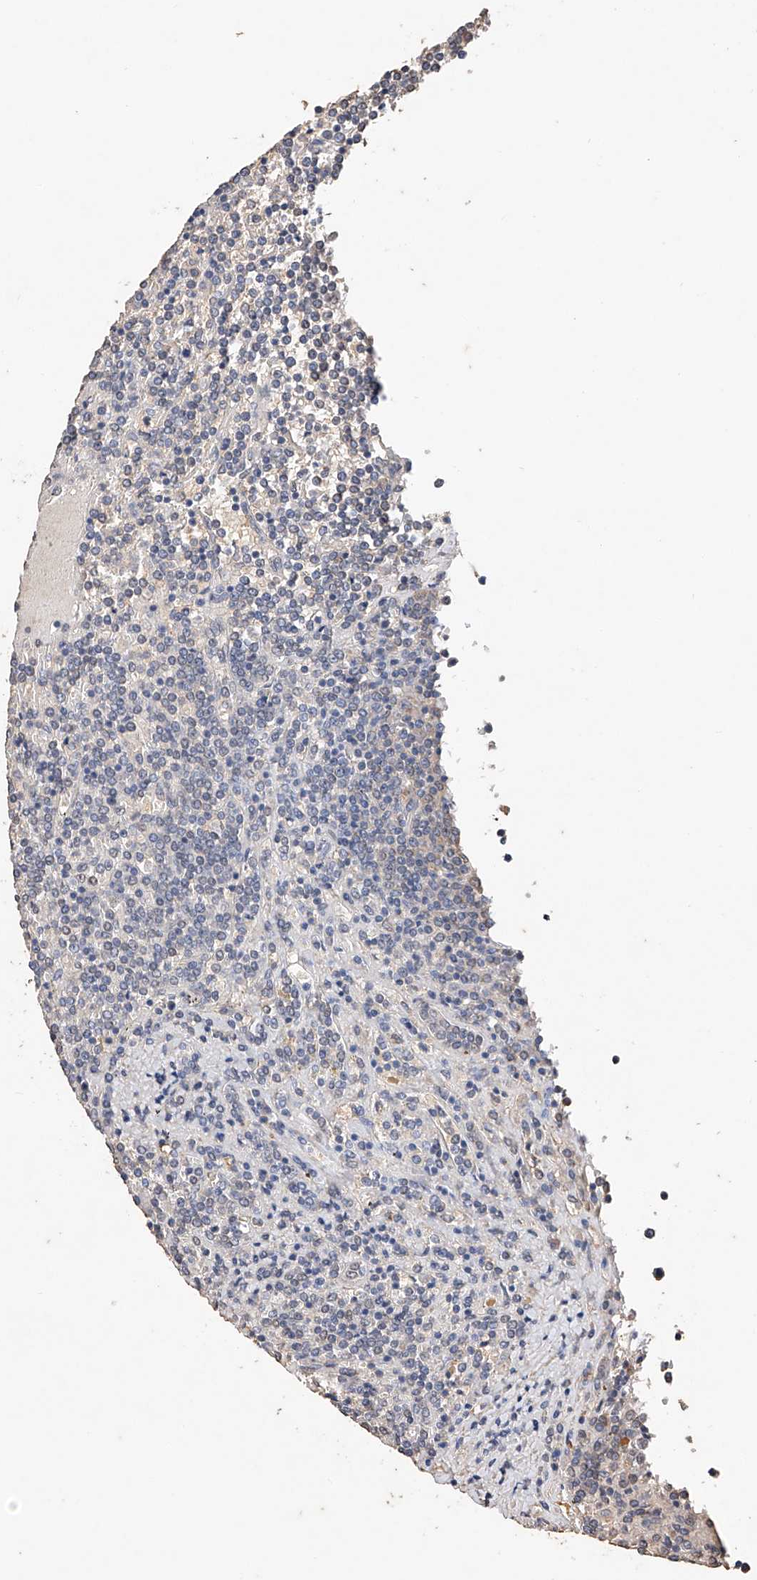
{"staining": {"intensity": "negative", "quantity": "none", "location": "none"}, "tissue": "lymphoma", "cell_type": "Tumor cells", "image_type": "cancer", "snomed": [{"axis": "morphology", "description": "Malignant lymphoma, non-Hodgkin's type, Low grade"}, {"axis": "topography", "description": "Spleen"}], "caption": "DAB (3,3'-diaminobenzidine) immunohistochemical staining of human lymphoma demonstrates no significant staining in tumor cells.", "gene": "CERS4", "patient": {"sex": "female", "age": 19}}